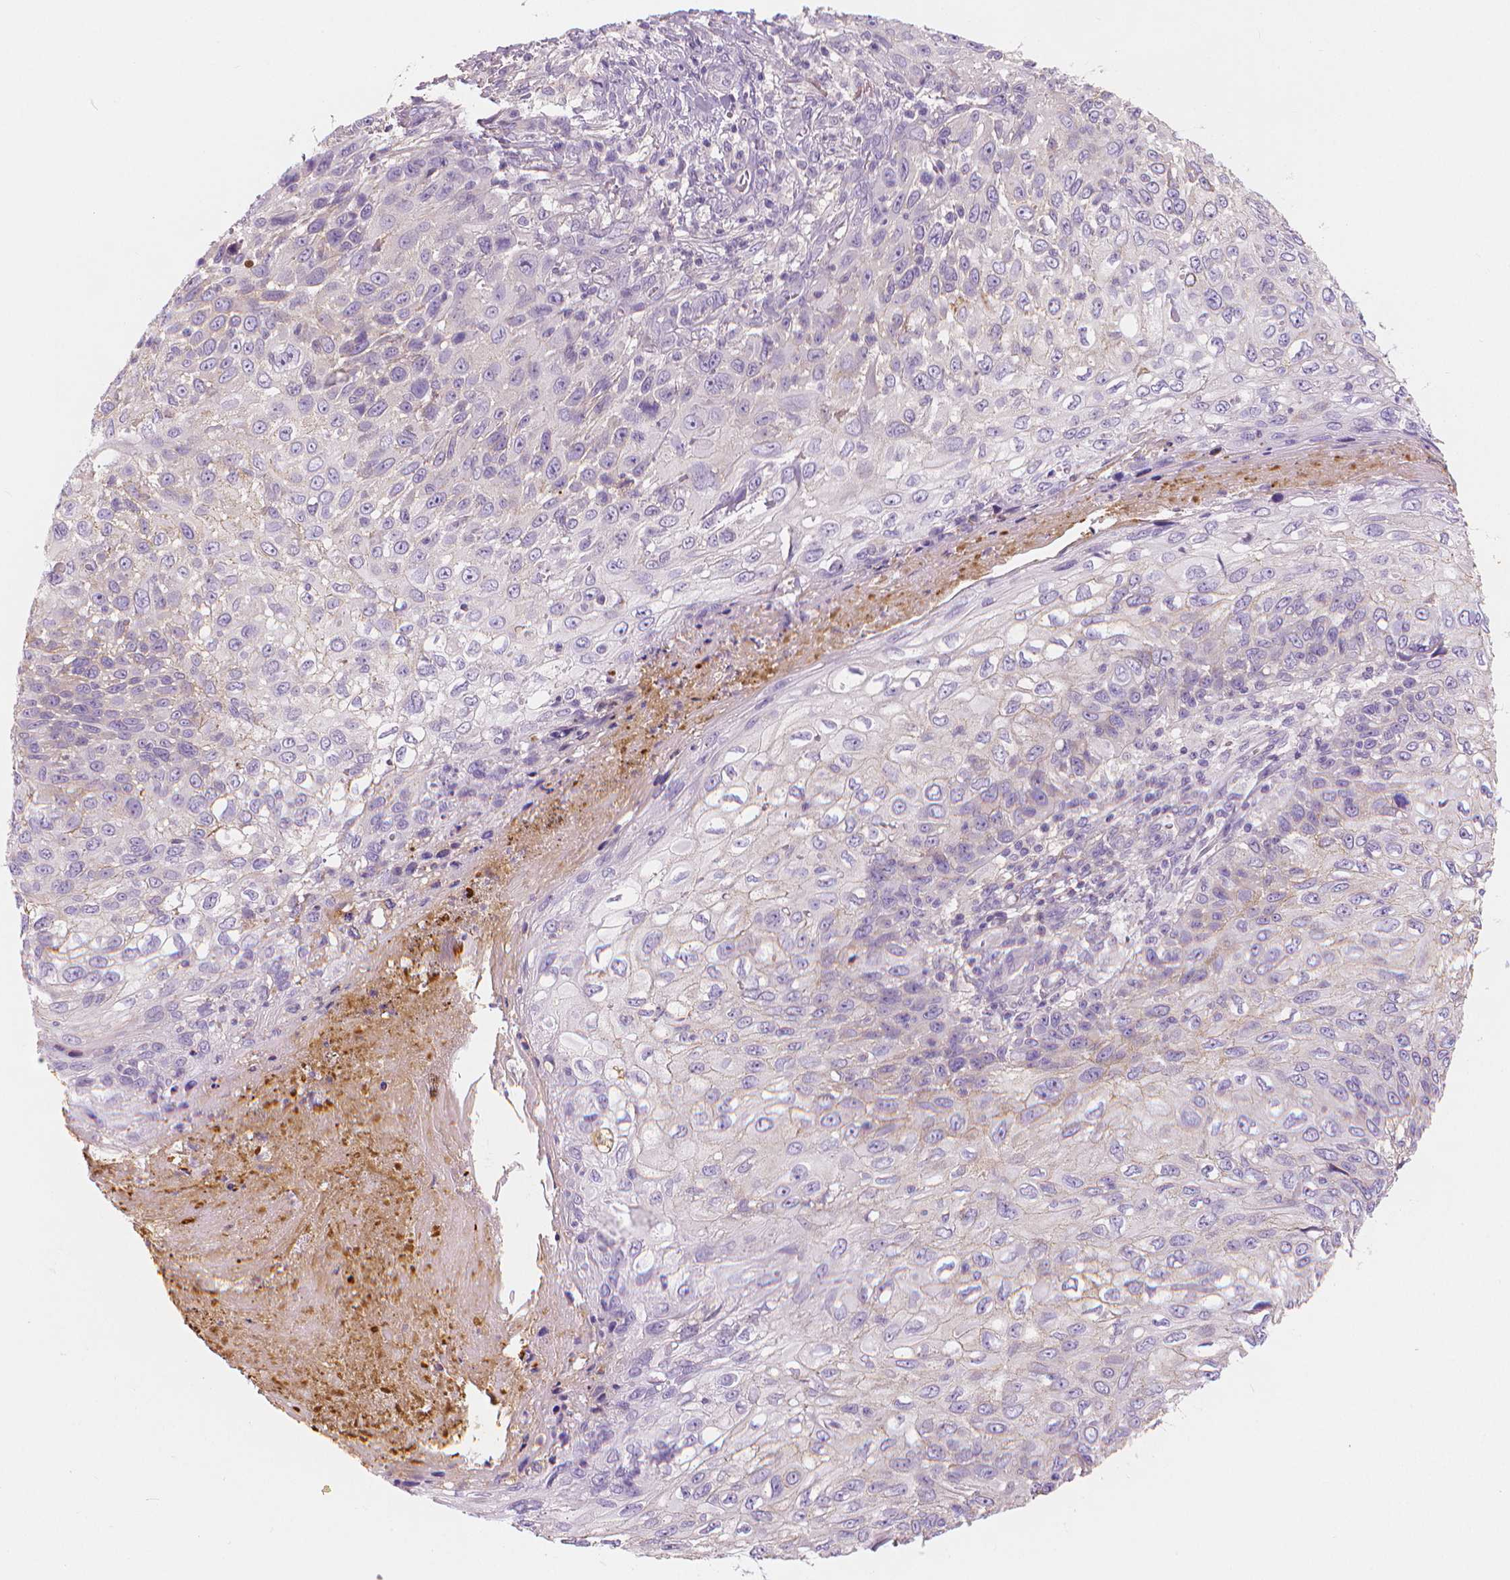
{"staining": {"intensity": "negative", "quantity": "none", "location": "none"}, "tissue": "skin cancer", "cell_type": "Tumor cells", "image_type": "cancer", "snomed": [{"axis": "morphology", "description": "Squamous cell carcinoma, NOS"}, {"axis": "topography", "description": "Skin"}], "caption": "DAB (3,3'-diaminobenzidine) immunohistochemical staining of skin squamous cell carcinoma displays no significant positivity in tumor cells.", "gene": "APOA4", "patient": {"sex": "male", "age": 92}}